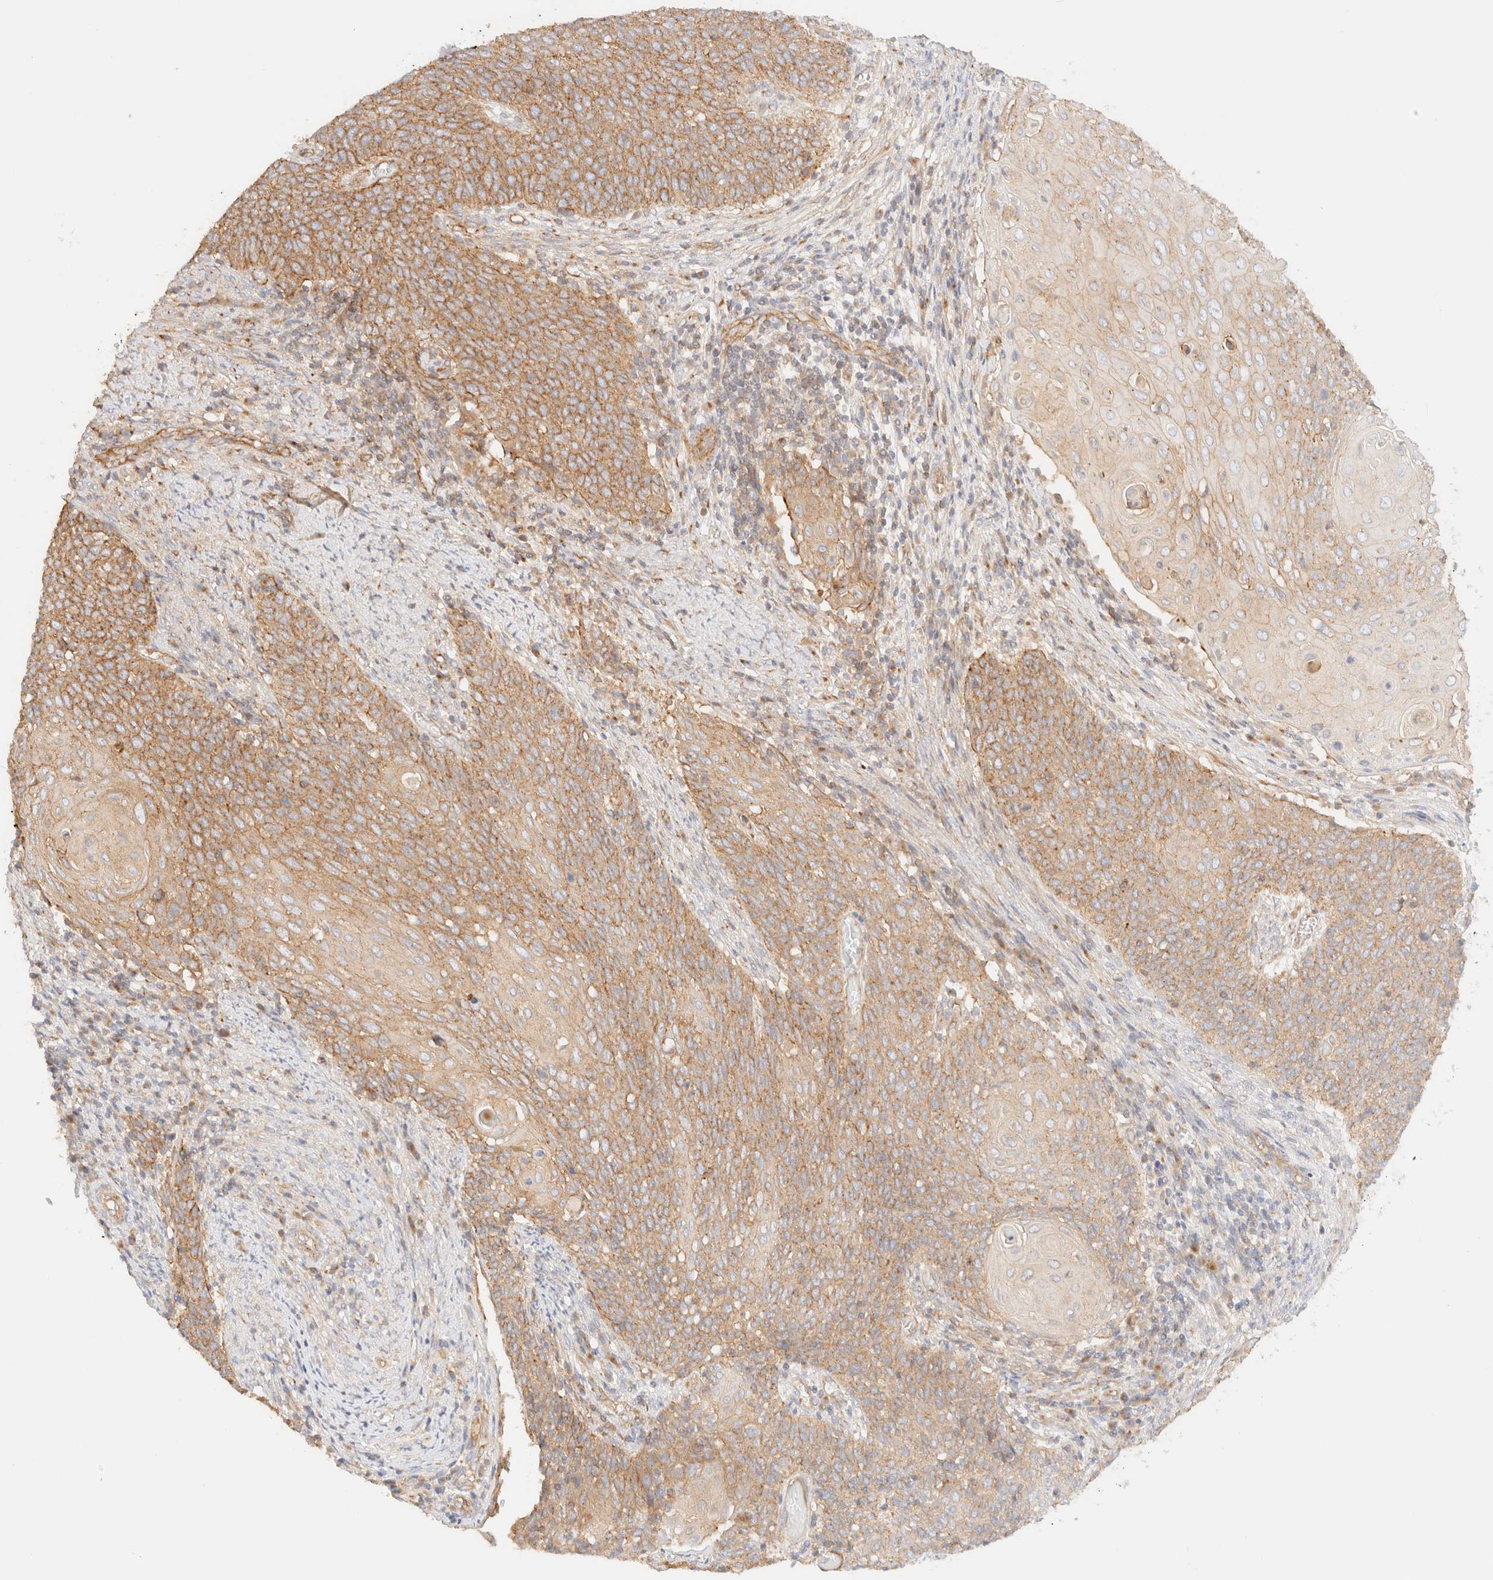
{"staining": {"intensity": "moderate", "quantity": ">75%", "location": "cytoplasmic/membranous"}, "tissue": "cervical cancer", "cell_type": "Tumor cells", "image_type": "cancer", "snomed": [{"axis": "morphology", "description": "Squamous cell carcinoma, NOS"}, {"axis": "topography", "description": "Cervix"}], "caption": "Protein expression by immunohistochemistry (IHC) demonstrates moderate cytoplasmic/membranous positivity in about >75% of tumor cells in cervical cancer (squamous cell carcinoma).", "gene": "MYO10", "patient": {"sex": "female", "age": 39}}